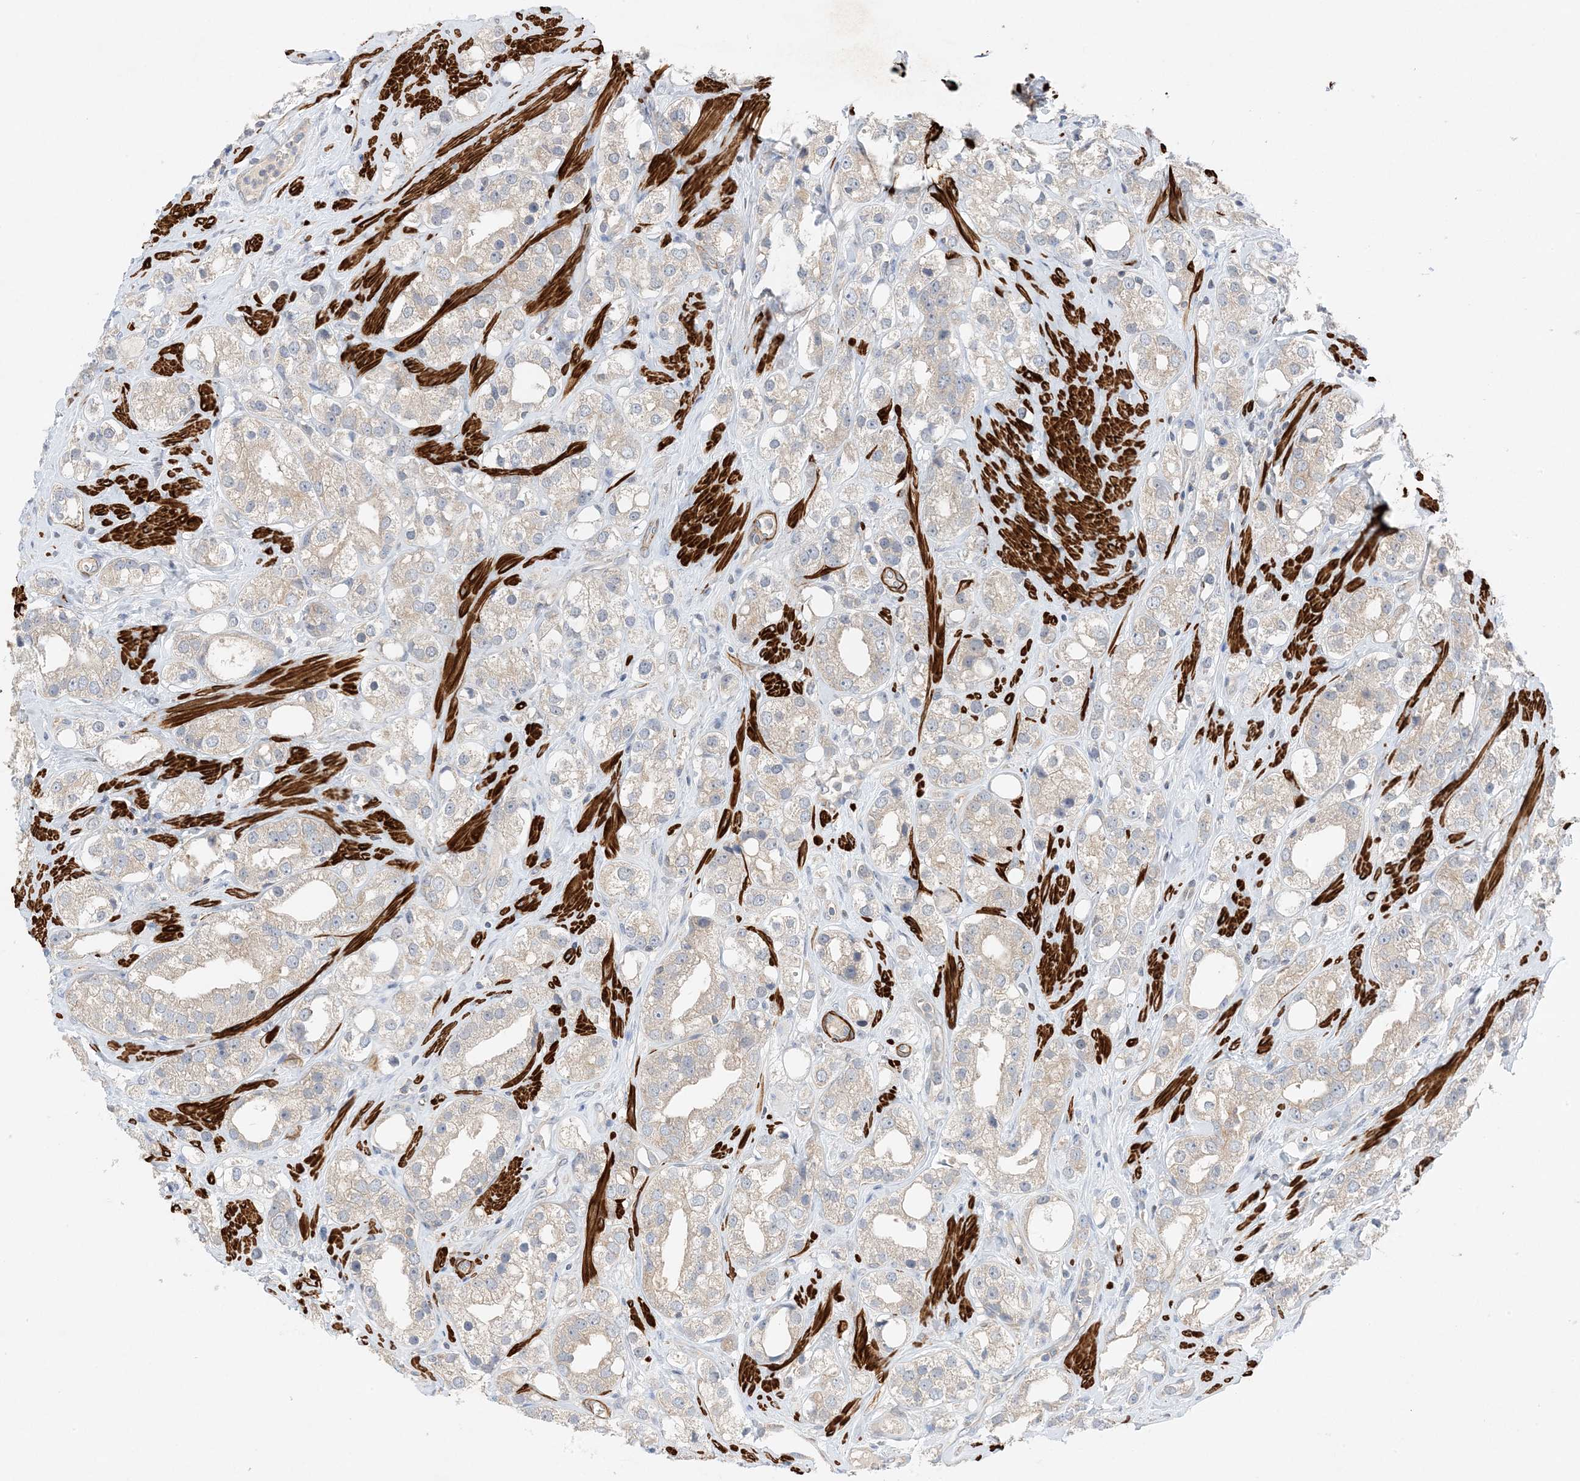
{"staining": {"intensity": "weak", "quantity": "<25%", "location": "cytoplasmic/membranous"}, "tissue": "prostate cancer", "cell_type": "Tumor cells", "image_type": "cancer", "snomed": [{"axis": "morphology", "description": "Adenocarcinoma, NOS"}, {"axis": "topography", "description": "Prostate"}], "caption": "IHC of human prostate cancer displays no expression in tumor cells.", "gene": "KIFBP", "patient": {"sex": "male", "age": 79}}